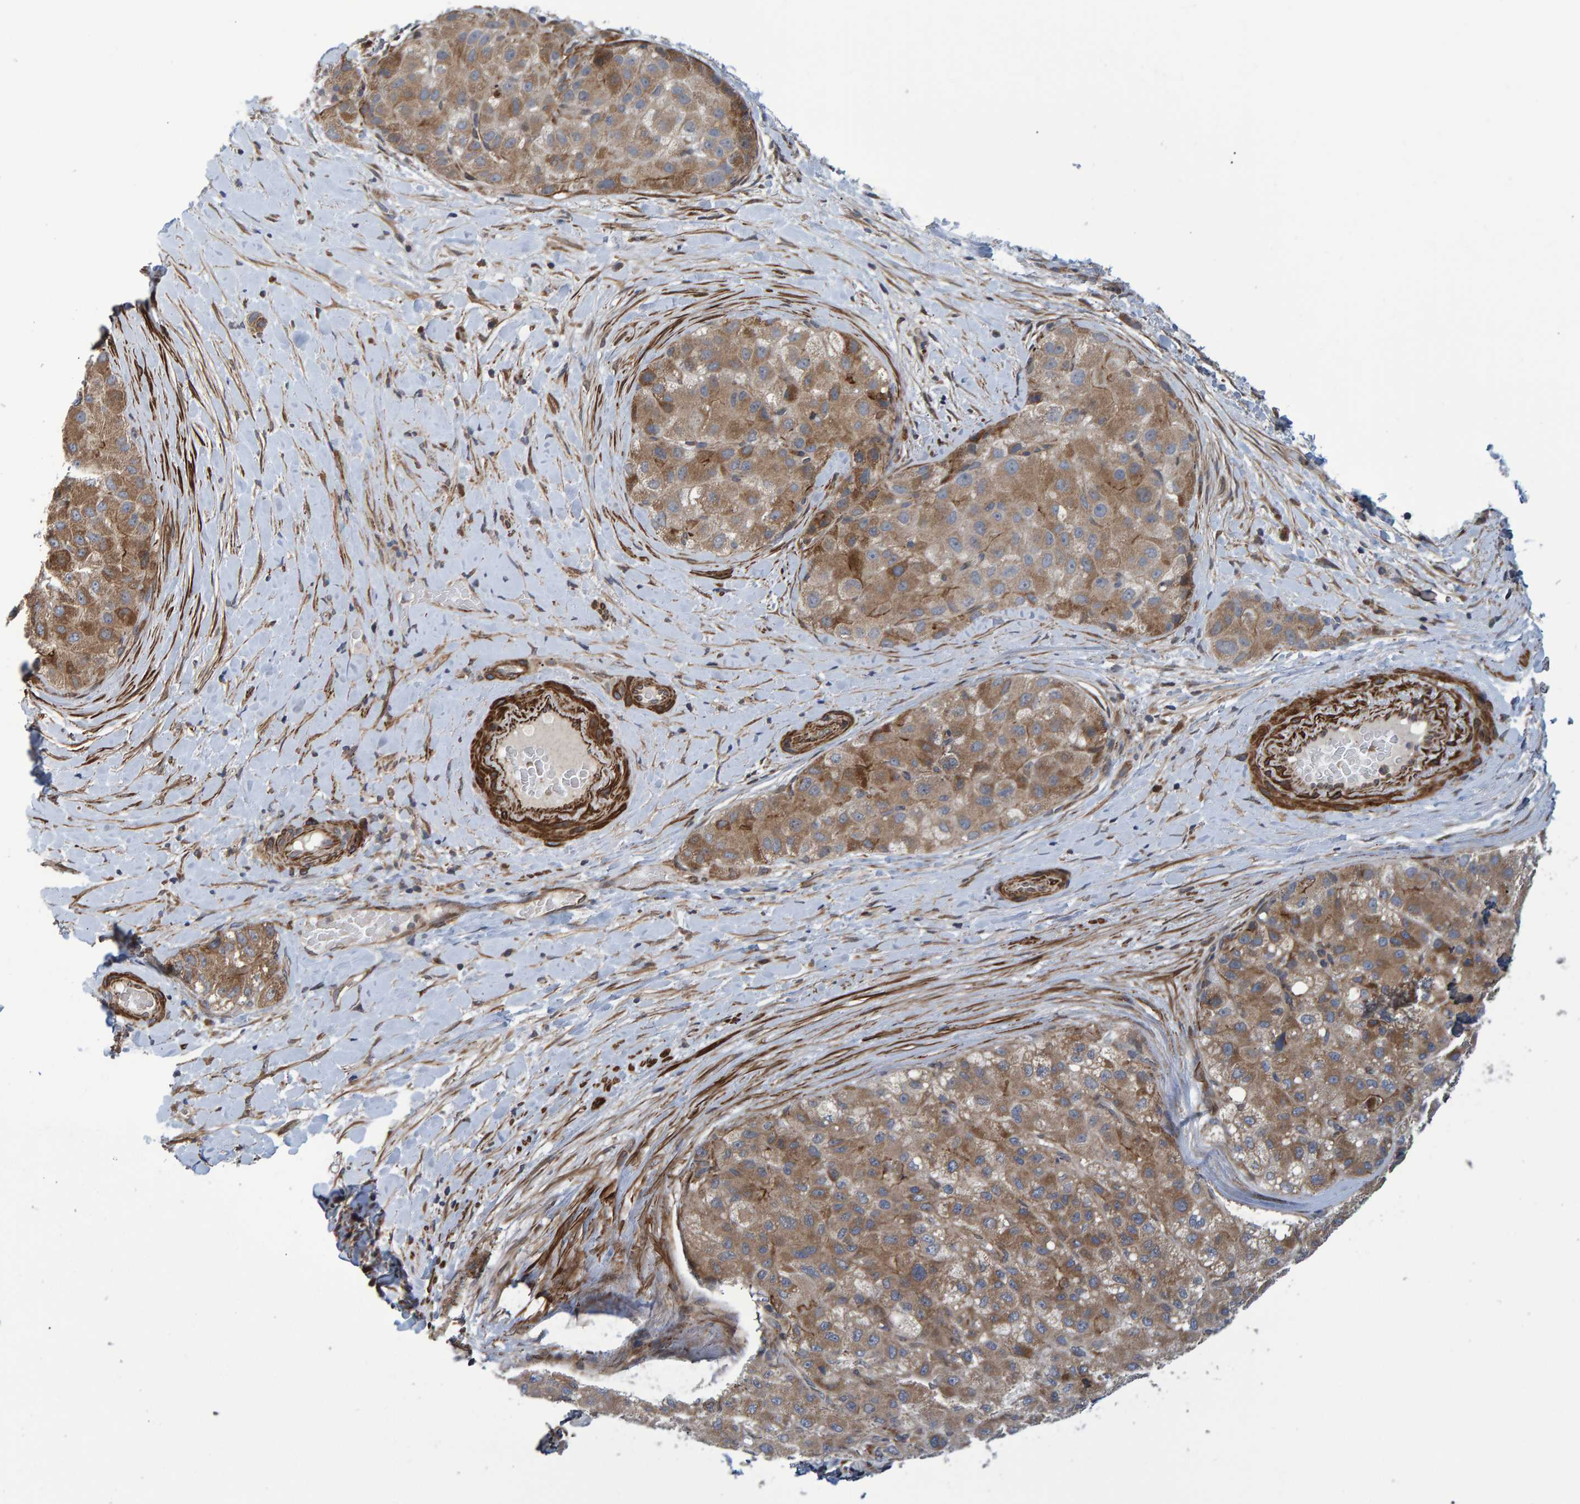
{"staining": {"intensity": "moderate", "quantity": ">75%", "location": "cytoplasmic/membranous"}, "tissue": "liver cancer", "cell_type": "Tumor cells", "image_type": "cancer", "snomed": [{"axis": "morphology", "description": "Carcinoma, Hepatocellular, NOS"}, {"axis": "topography", "description": "Liver"}], "caption": "A photomicrograph of human hepatocellular carcinoma (liver) stained for a protein shows moderate cytoplasmic/membranous brown staining in tumor cells. Using DAB (brown) and hematoxylin (blue) stains, captured at high magnification using brightfield microscopy.", "gene": "ATP6V1H", "patient": {"sex": "male", "age": 80}}